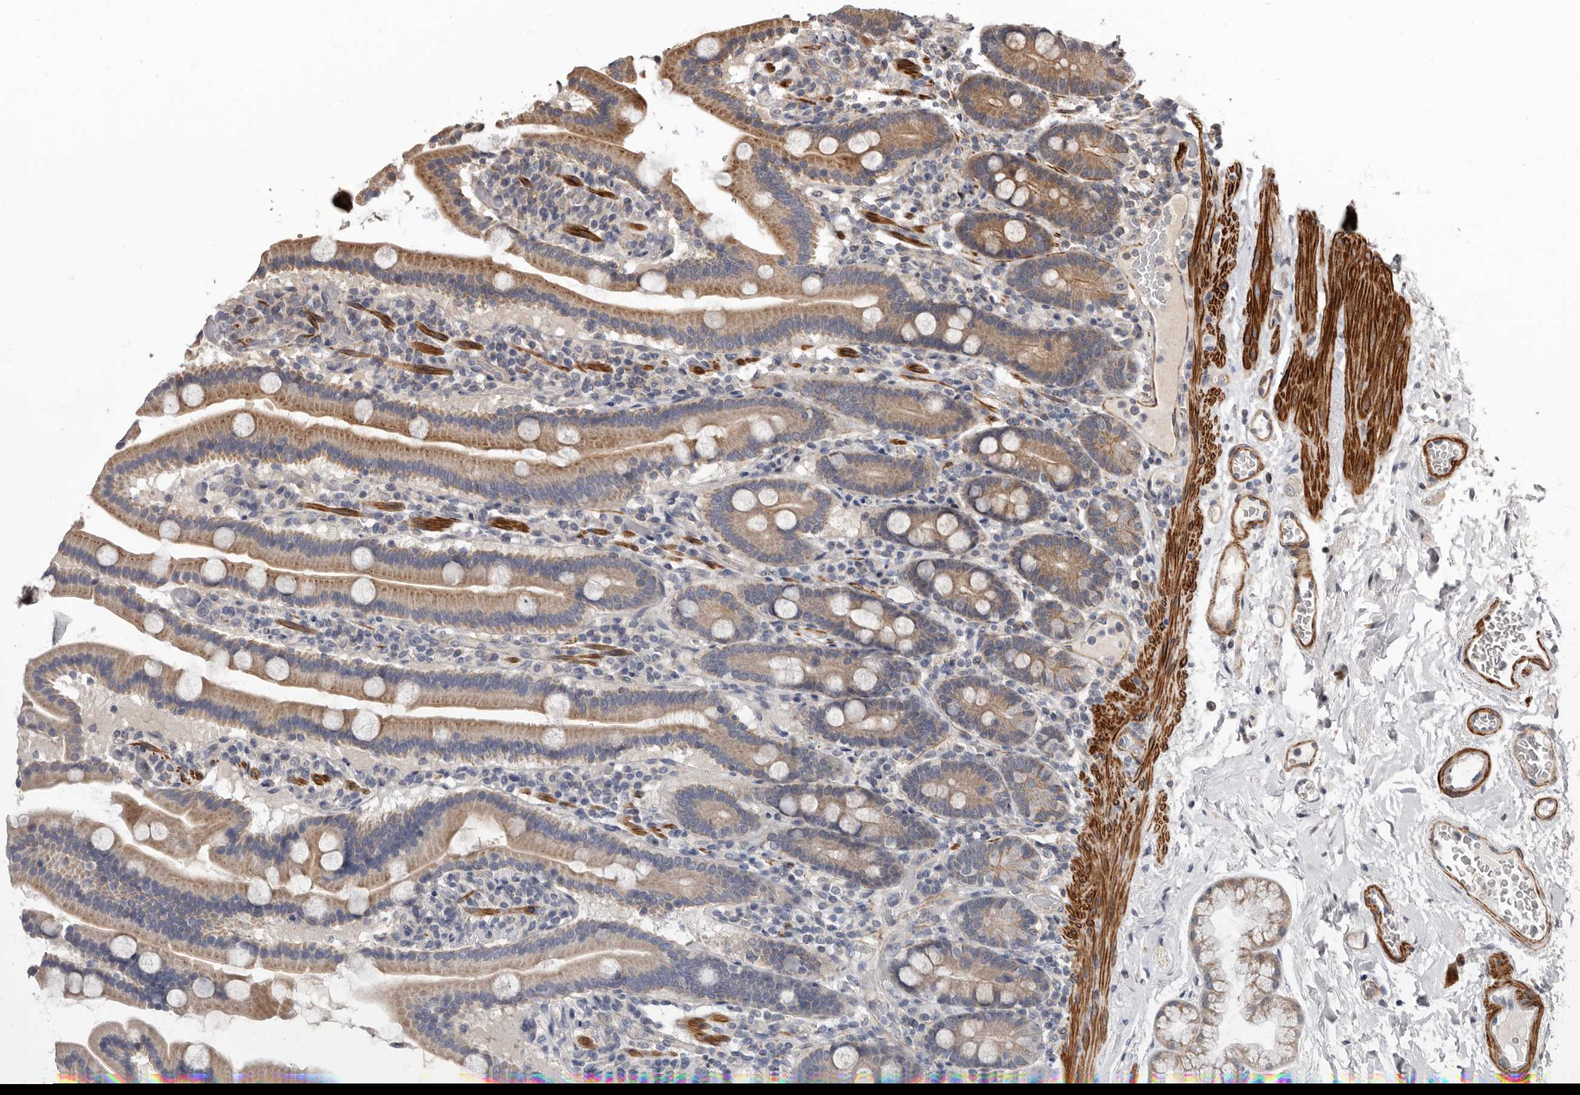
{"staining": {"intensity": "moderate", "quantity": ">75%", "location": "cytoplasmic/membranous"}, "tissue": "duodenum", "cell_type": "Glandular cells", "image_type": "normal", "snomed": [{"axis": "morphology", "description": "Normal tissue, NOS"}, {"axis": "topography", "description": "Duodenum"}], "caption": "IHC staining of benign duodenum, which reveals medium levels of moderate cytoplasmic/membranous expression in about >75% of glandular cells indicating moderate cytoplasmic/membranous protein staining. The staining was performed using DAB (3,3'-diaminobenzidine) (brown) for protein detection and nuclei were counterstained in hematoxylin (blue).", "gene": "FGFR4", "patient": {"sex": "male", "age": 55}}